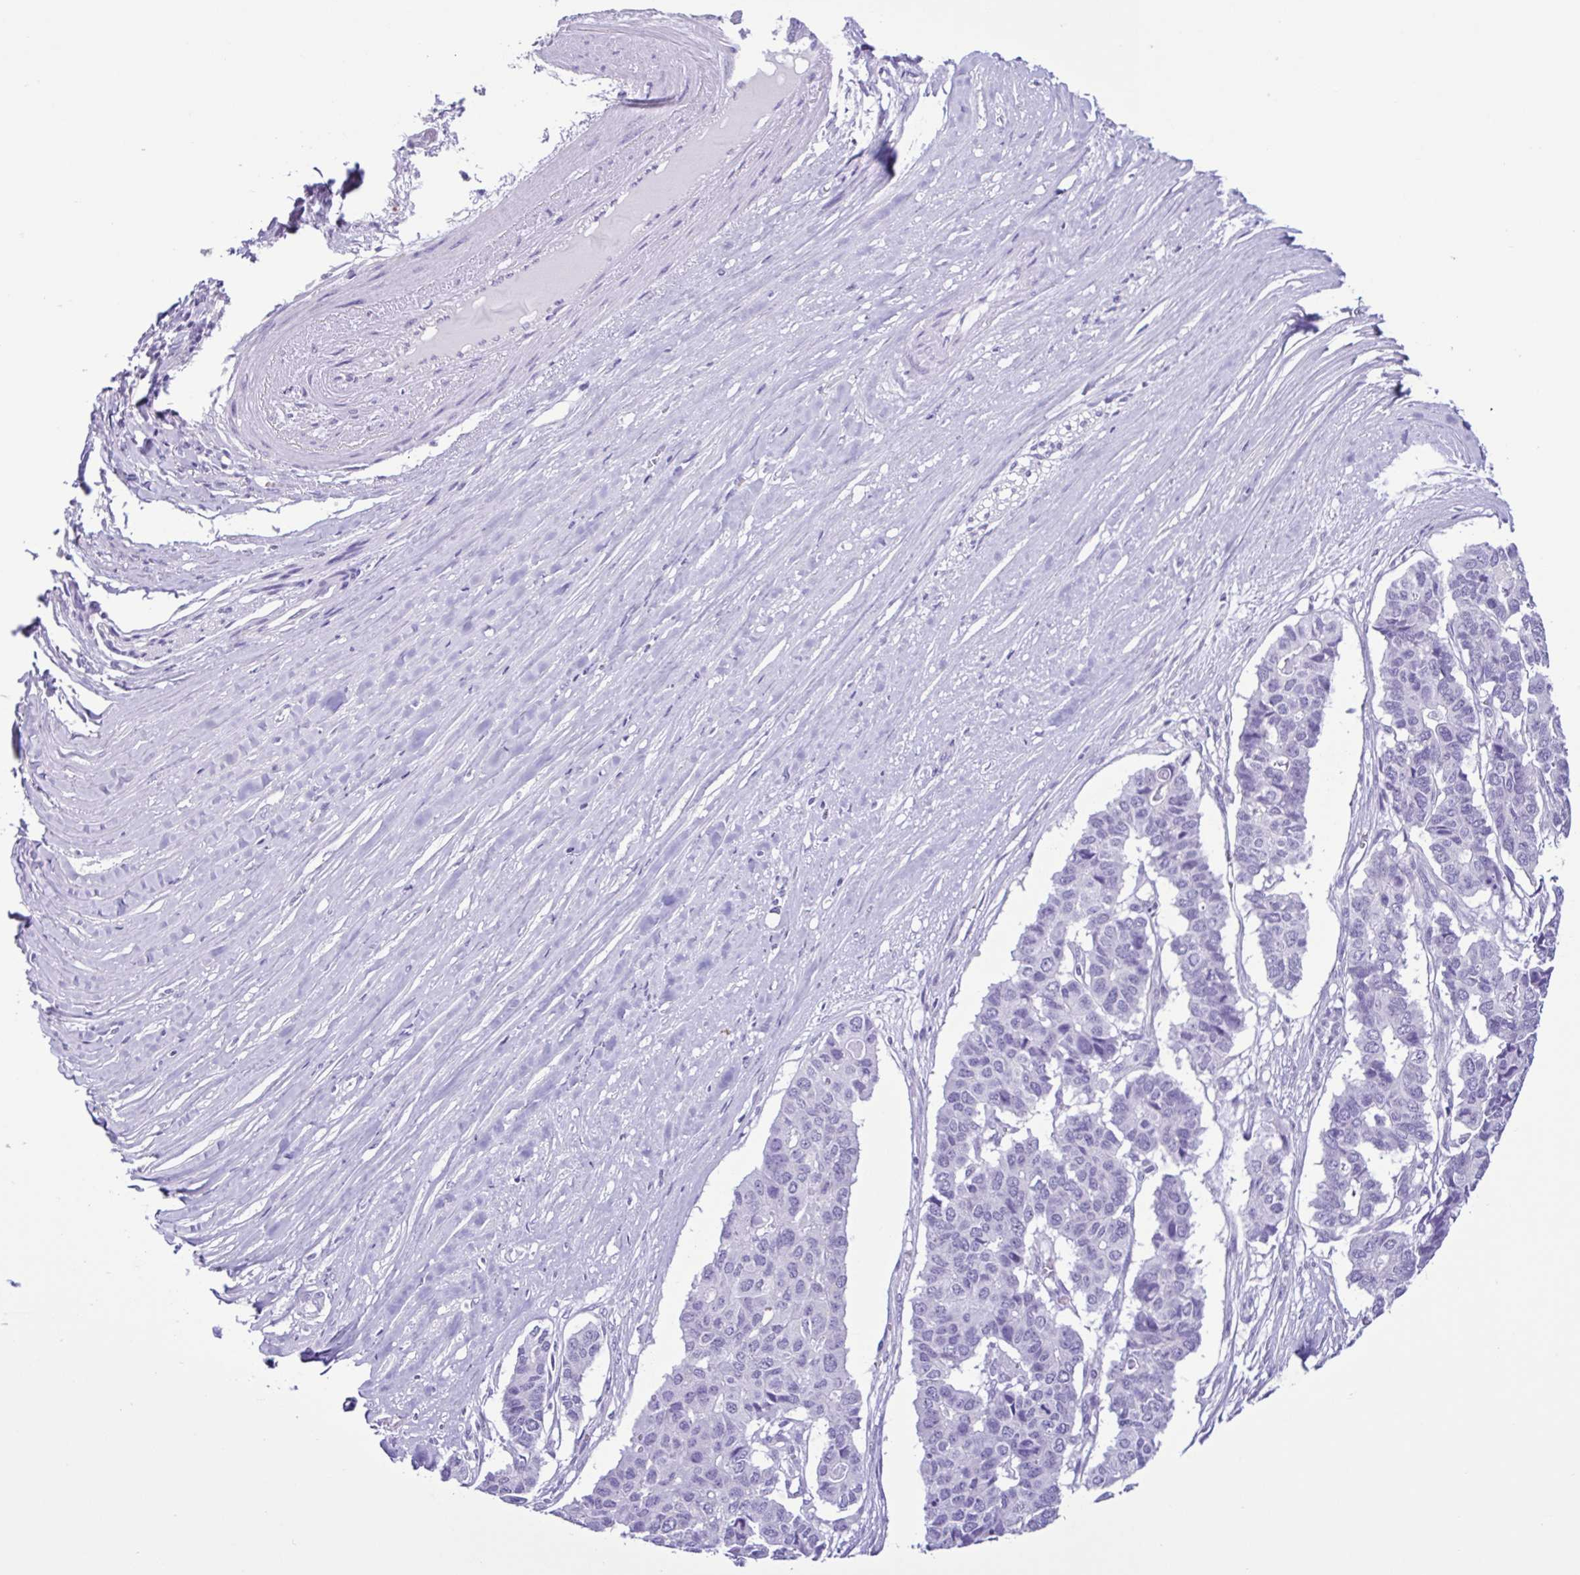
{"staining": {"intensity": "negative", "quantity": "none", "location": "none"}, "tissue": "pancreatic cancer", "cell_type": "Tumor cells", "image_type": "cancer", "snomed": [{"axis": "morphology", "description": "Adenocarcinoma, NOS"}, {"axis": "topography", "description": "Pancreas"}], "caption": "Protein analysis of pancreatic adenocarcinoma exhibits no significant staining in tumor cells.", "gene": "CBY2", "patient": {"sex": "male", "age": 50}}